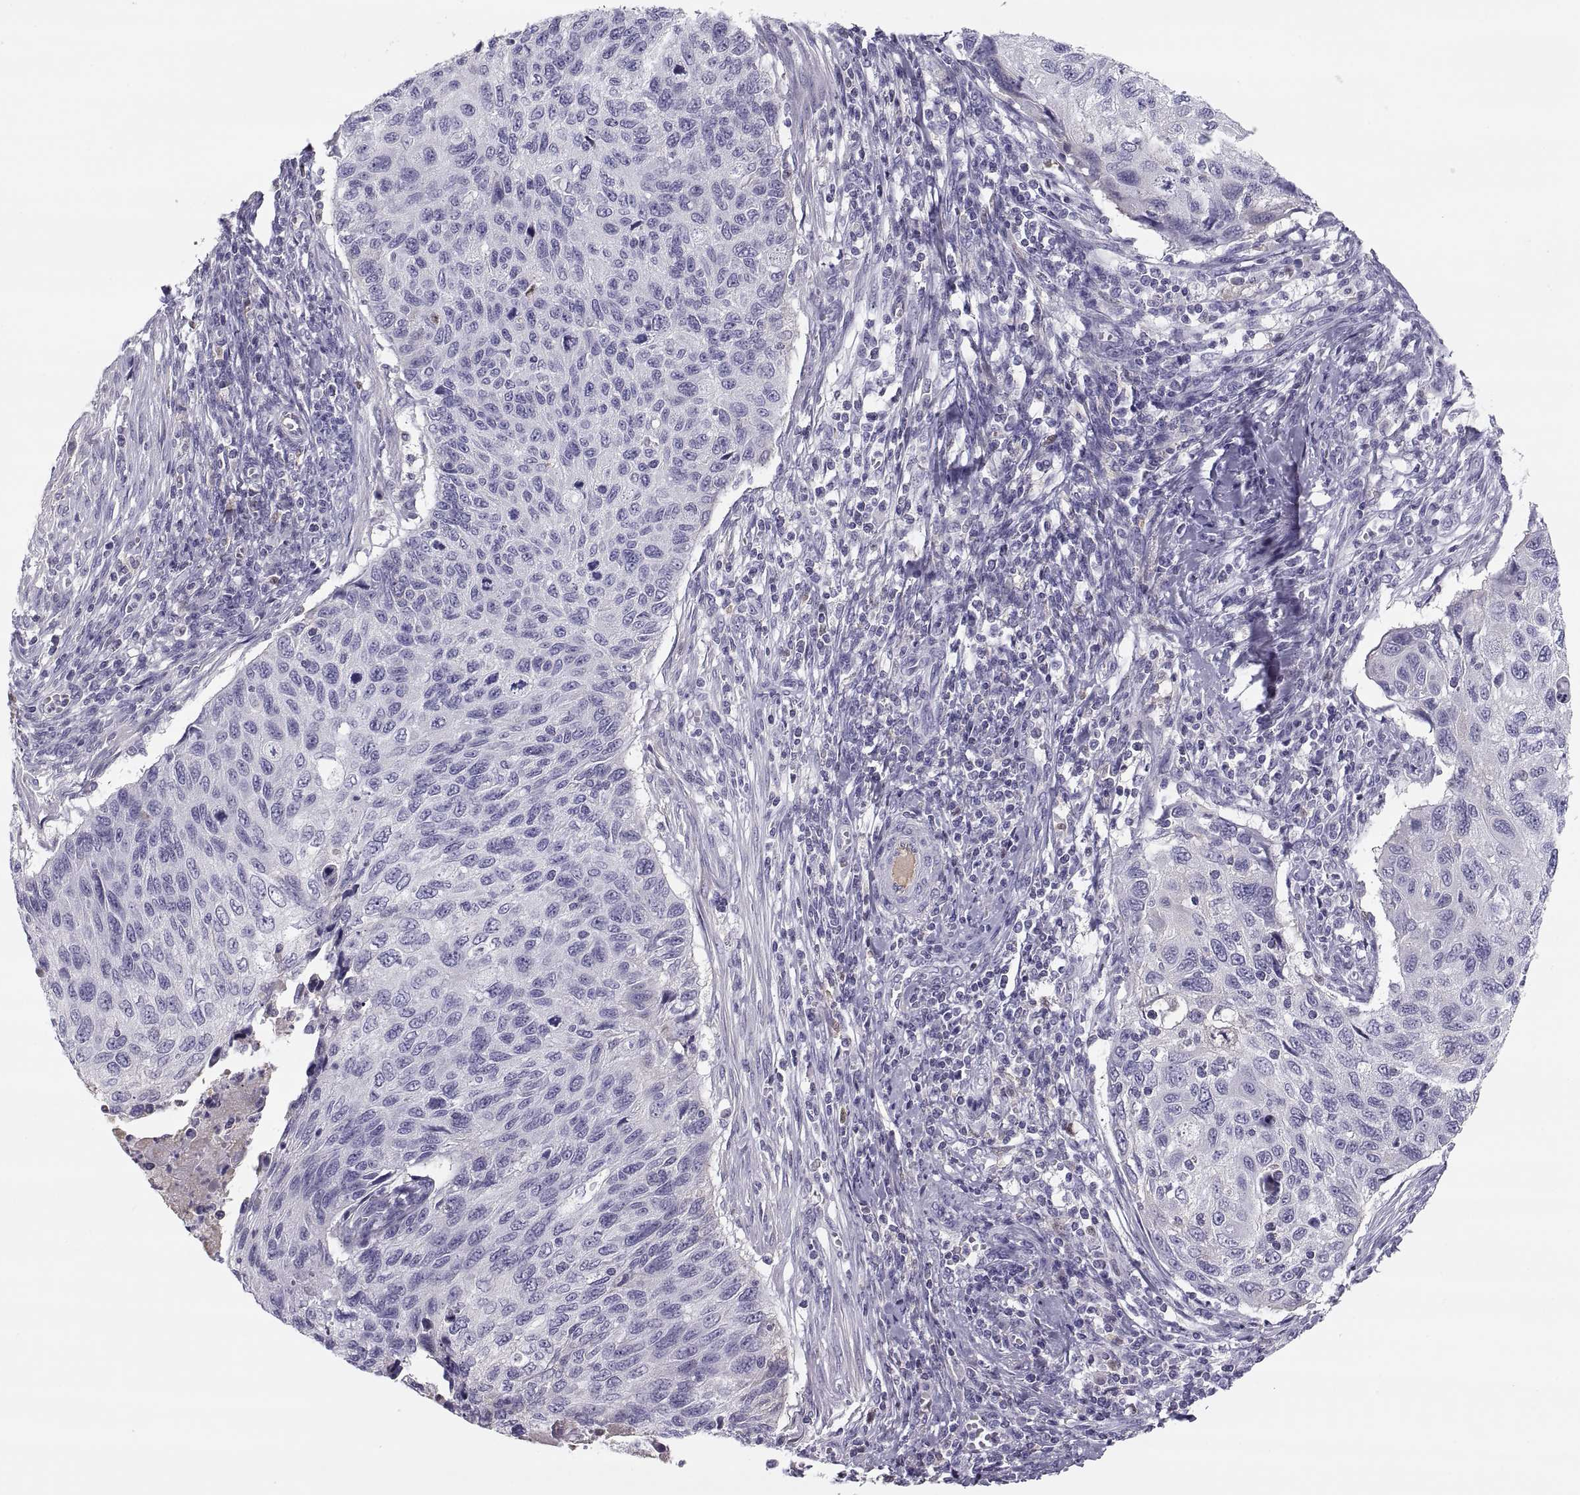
{"staining": {"intensity": "negative", "quantity": "none", "location": "none"}, "tissue": "cervical cancer", "cell_type": "Tumor cells", "image_type": "cancer", "snomed": [{"axis": "morphology", "description": "Squamous cell carcinoma, NOS"}, {"axis": "topography", "description": "Cervix"}], "caption": "This is an immunohistochemistry (IHC) histopathology image of human cervical cancer. There is no staining in tumor cells.", "gene": "MAGEB2", "patient": {"sex": "female", "age": 70}}